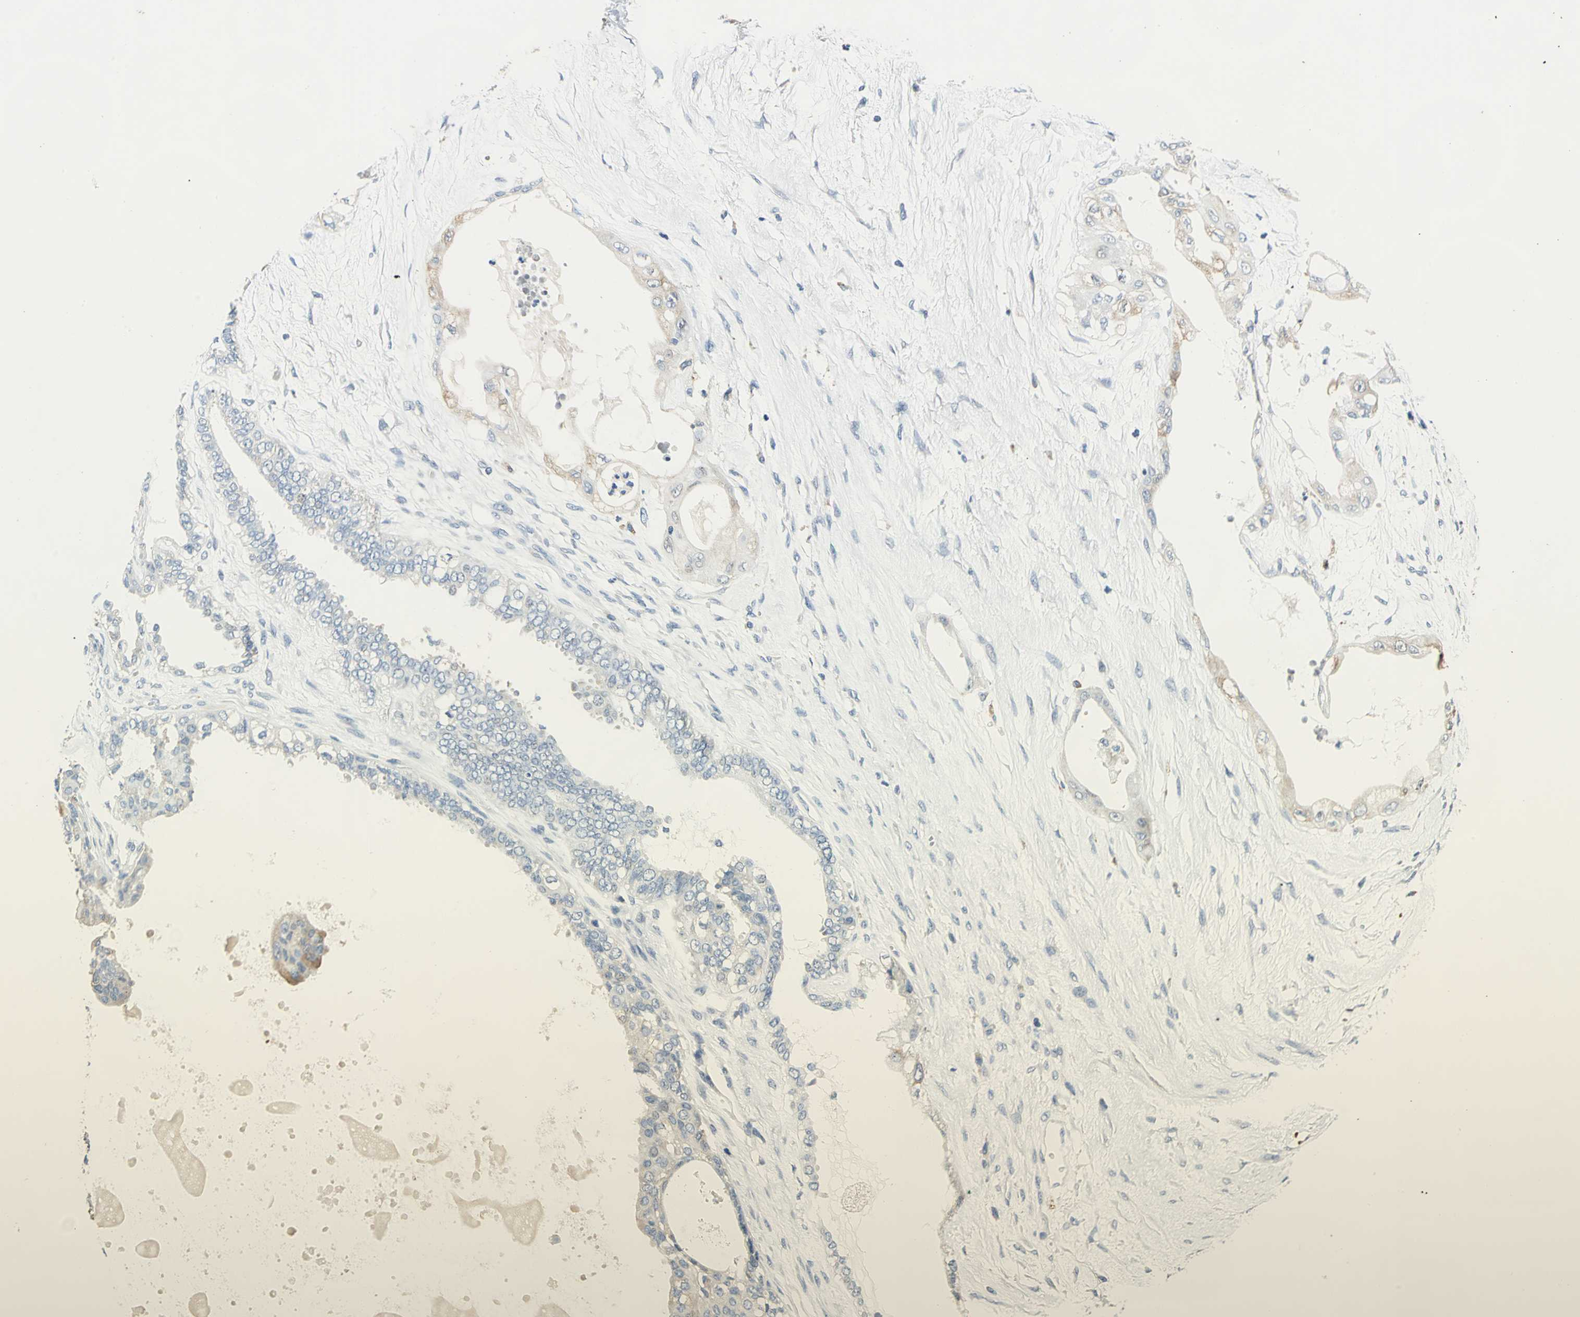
{"staining": {"intensity": "weak", "quantity": "25%-75%", "location": "cytoplasmic/membranous"}, "tissue": "ovarian cancer", "cell_type": "Tumor cells", "image_type": "cancer", "snomed": [{"axis": "morphology", "description": "Carcinoma, NOS"}, {"axis": "morphology", "description": "Carcinoma, endometroid"}, {"axis": "topography", "description": "Ovary"}], "caption": "Weak cytoplasmic/membranous positivity for a protein is appreciated in approximately 25%-75% of tumor cells of endometroid carcinoma (ovarian) using IHC.", "gene": "RASD2", "patient": {"sex": "female", "age": 50}}